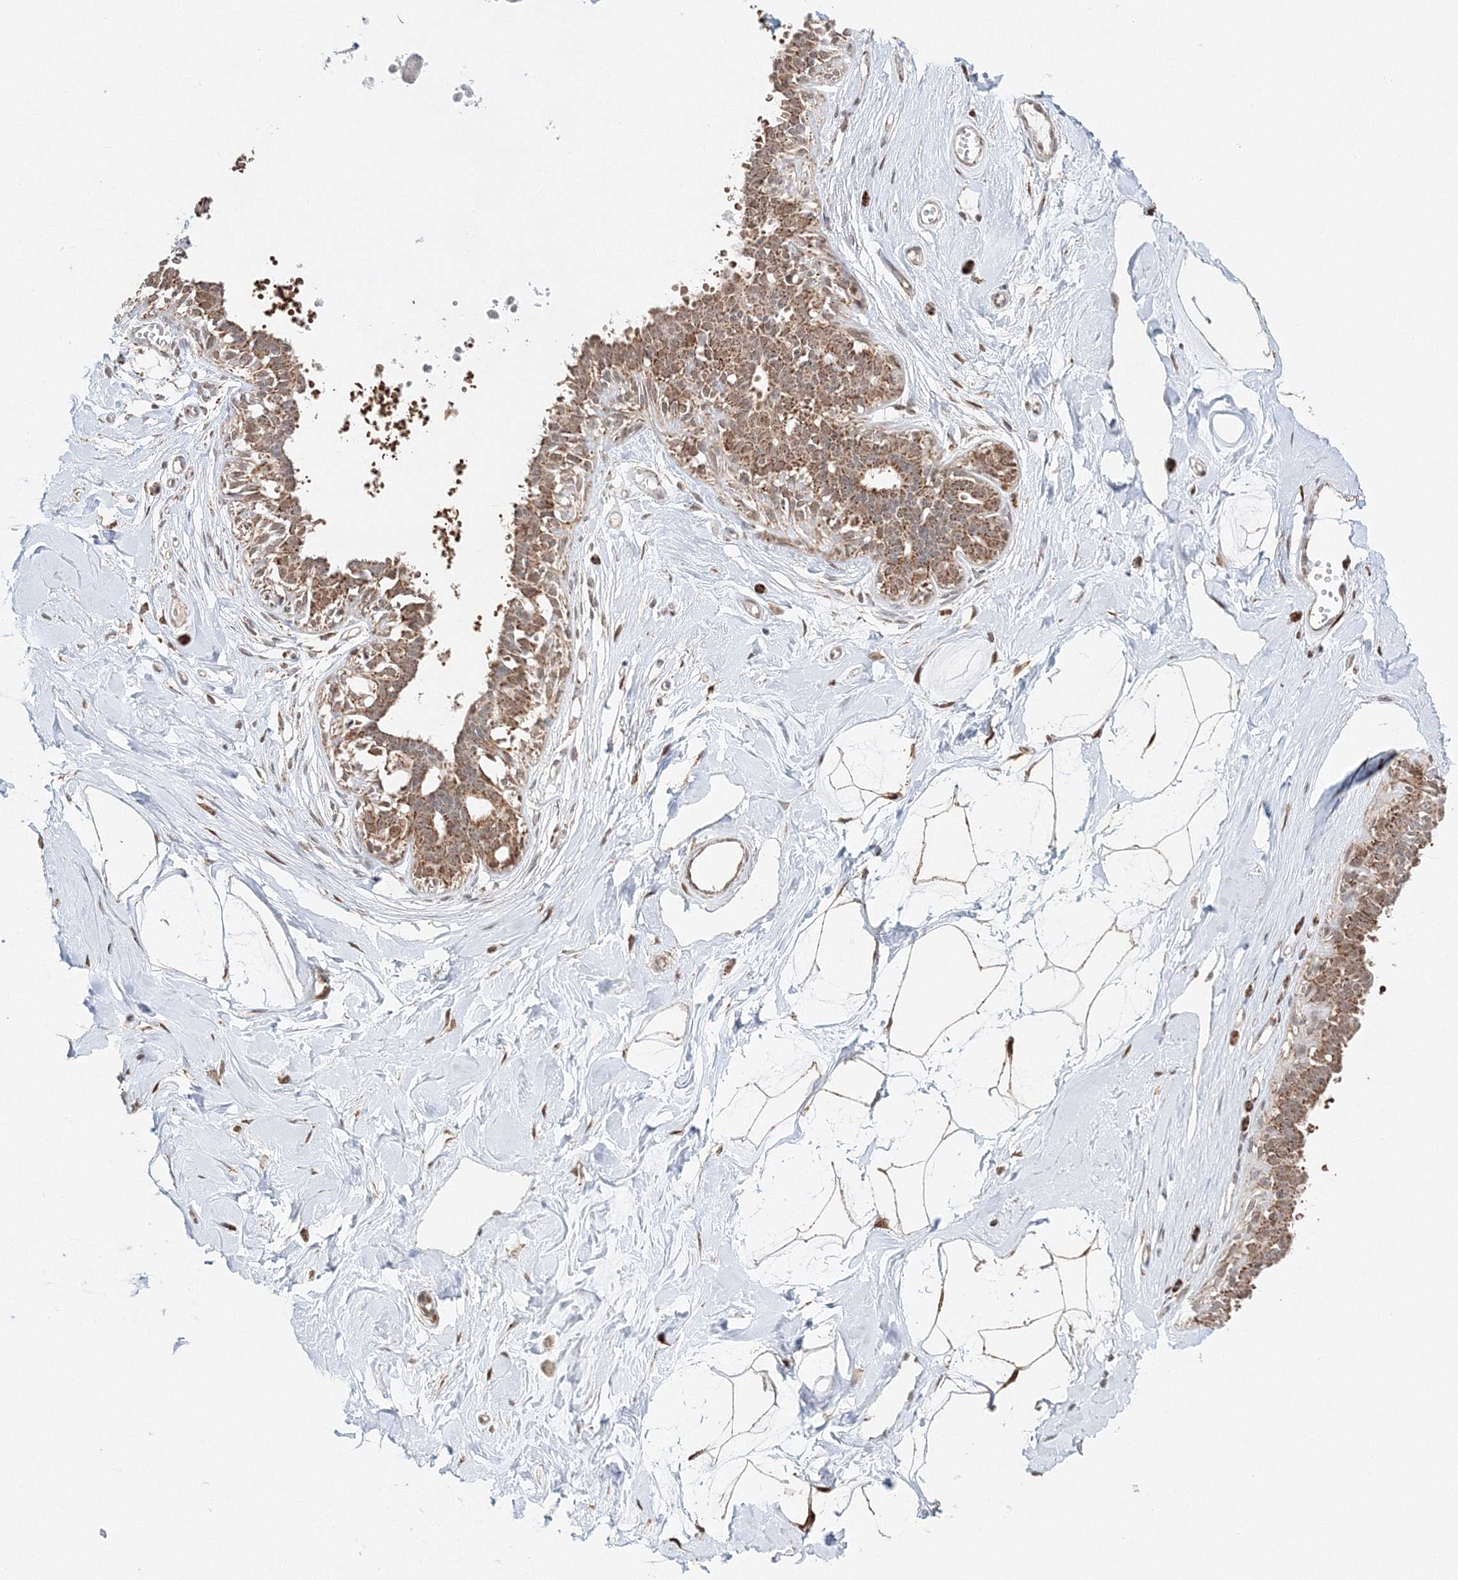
{"staining": {"intensity": "moderate", "quantity": ">75%", "location": "cytoplasmic/membranous"}, "tissue": "breast", "cell_type": "Adipocytes", "image_type": "normal", "snomed": [{"axis": "morphology", "description": "Normal tissue, NOS"}, {"axis": "topography", "description": "Breast"}], "caption": "Immunohistochemical staining of unremarkable human breast shows moderate cytoplasmic/membranous protein positivity in about >75% of adipocytes. Using DAB (3,3'-diaminobenzidine) (brown) and hematoxylin (blue) stains, captured at high magnification using brightfield microscopy.", "gene": "PSMD6", "patient": {"sex": "female", "age": 45}}